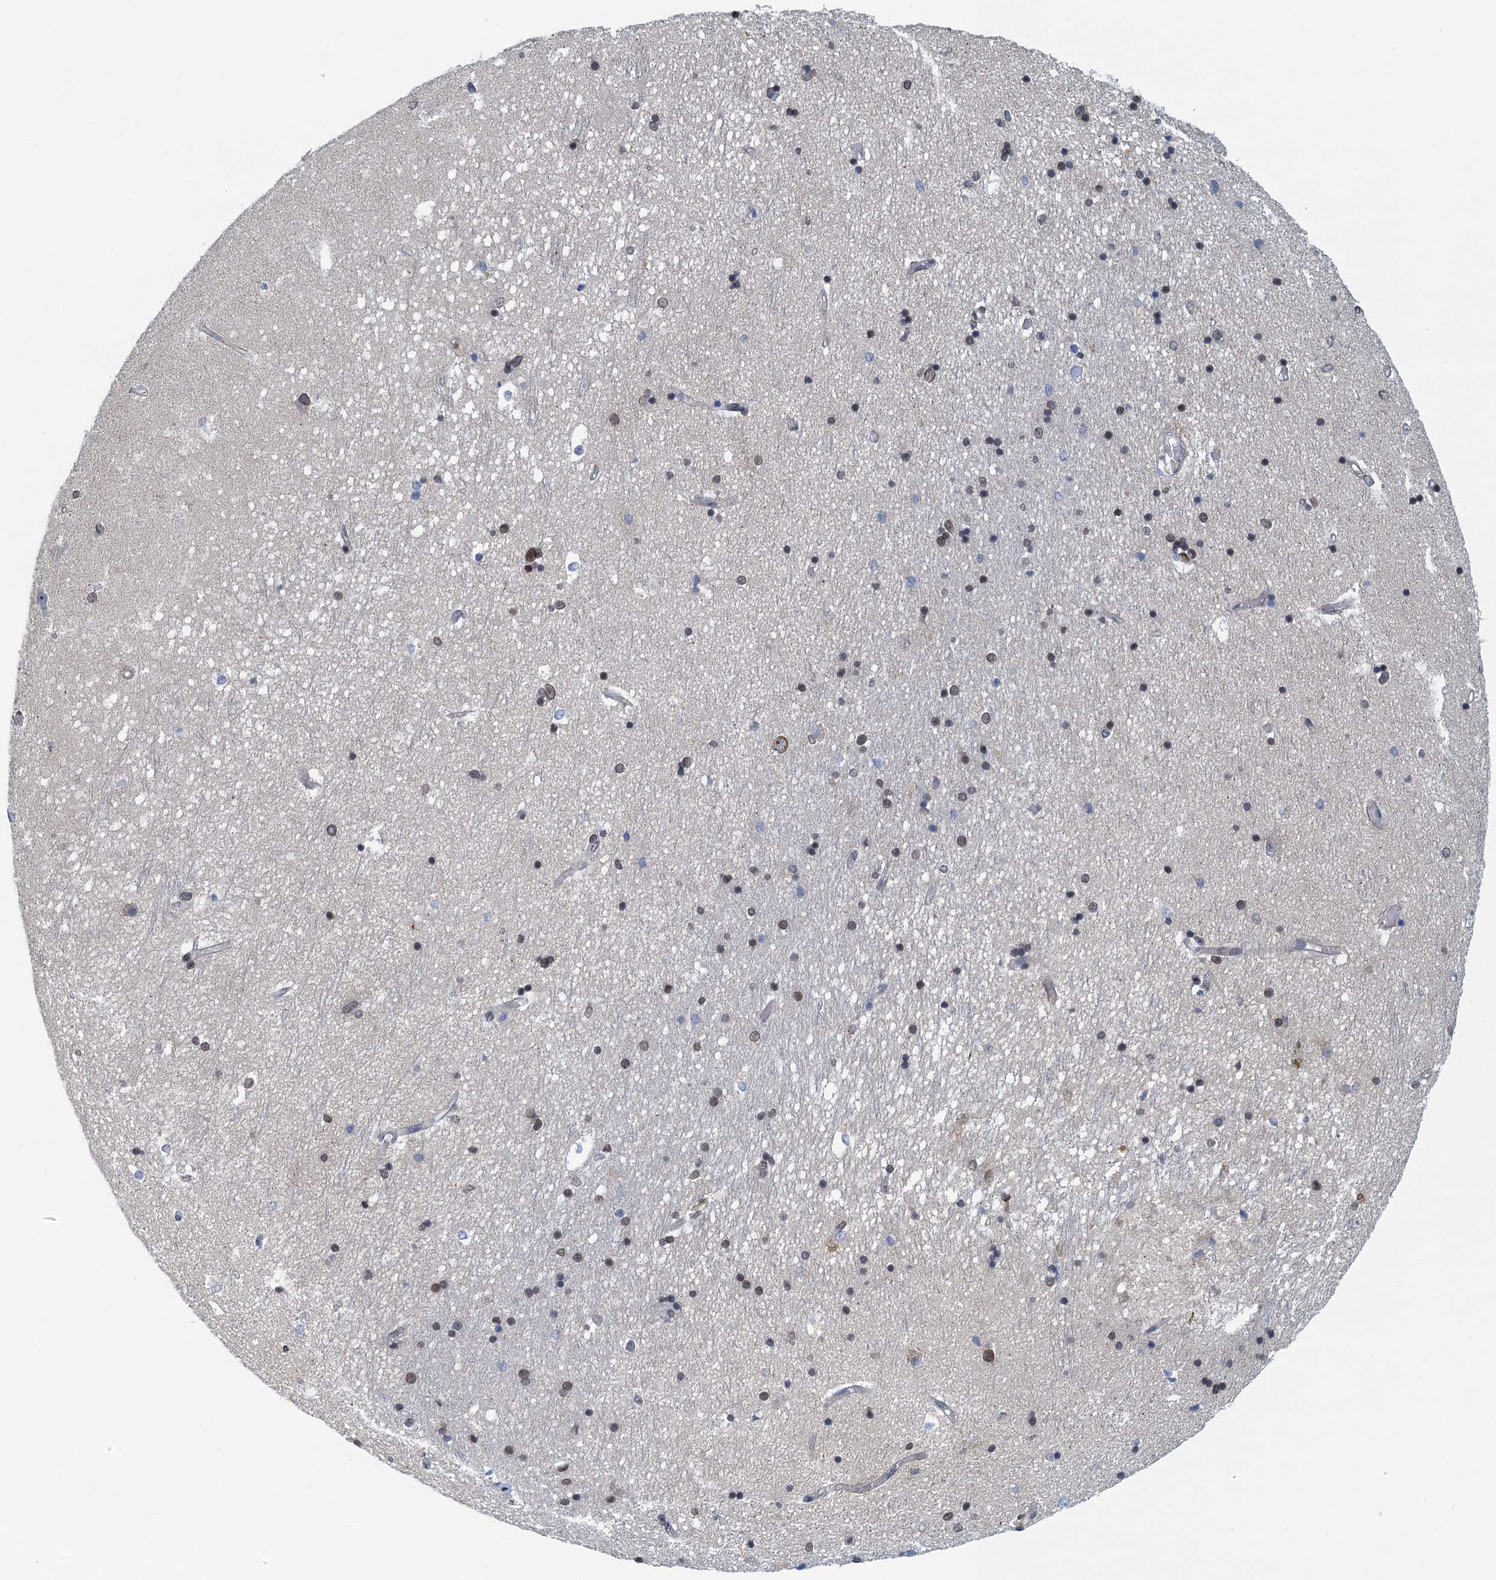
{"staining": {"intensity": "weak", "quantity": "<25%", "location": "nuclear"}, "tissue": "hippocampus", "cell_type": "Glial cells", "image_type": "normal", "snomed": [{"axis": "morphology", "description": "Normal tissue, NOS"}, {"axis": "topography", "description": "Hippocampus"}], "caption": "The photomicrograph shows no staining of glial cells in unremarkable hippocampus.", "gene": "CCDC34", "patient": {"sex": "male", "age": 45}}